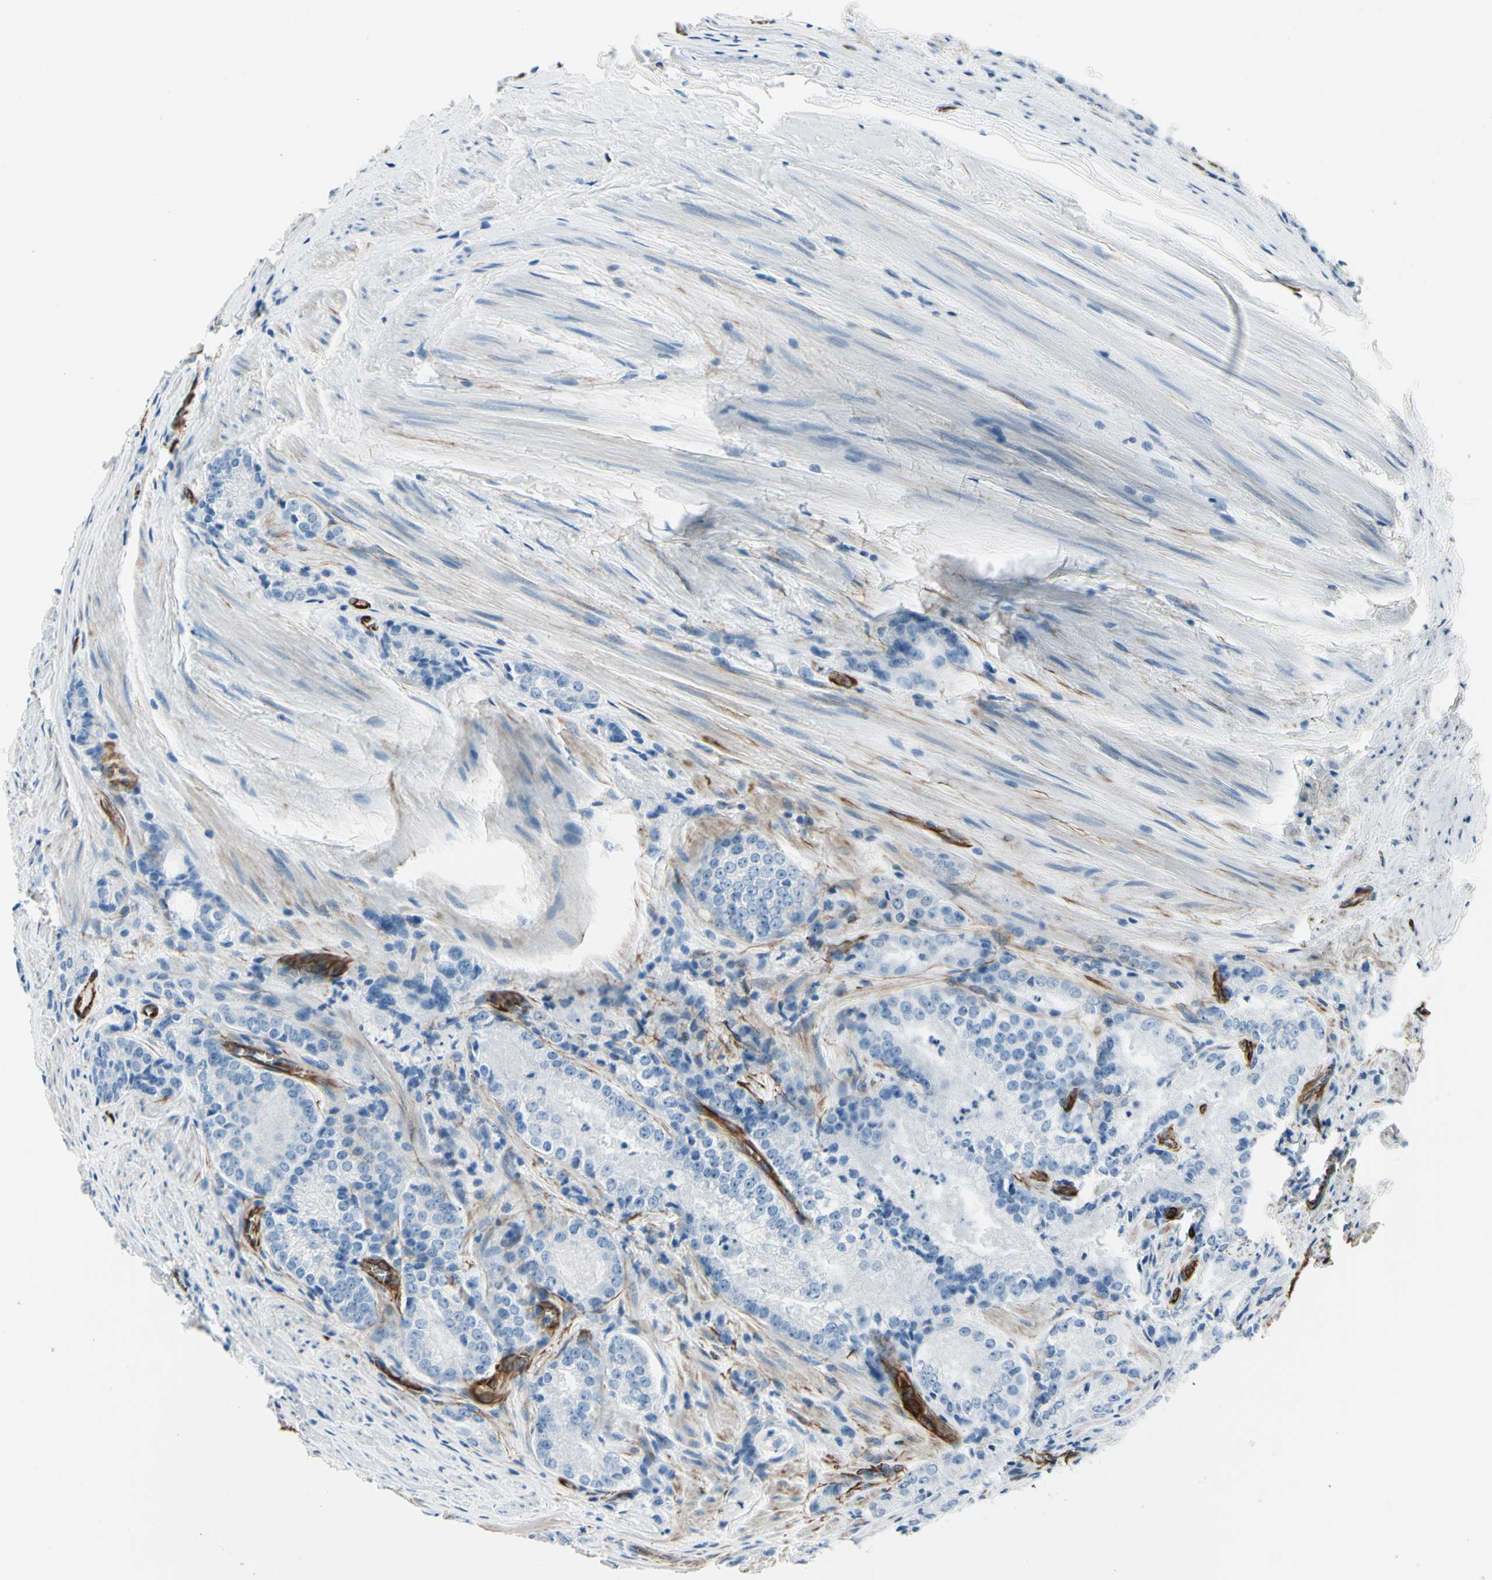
{"staining": {"intensity": "negative", "quantity": "none", "location": "none"}, "tissue": "prostate cancer", "cell_type": "Tumor cells", "image_type": "cancer", "snomed": [{"axis": "morphology", "description": "Adenocarcinoma, Low grade"}, {"axis": "topography", "description": "Prostate"}], "caption": "Tumor cells show no significant protein staining in low-grade adenocarcinoma (prostate).", "gene": "PTH2R", "patient": {"sex": "male", "age": 60}}